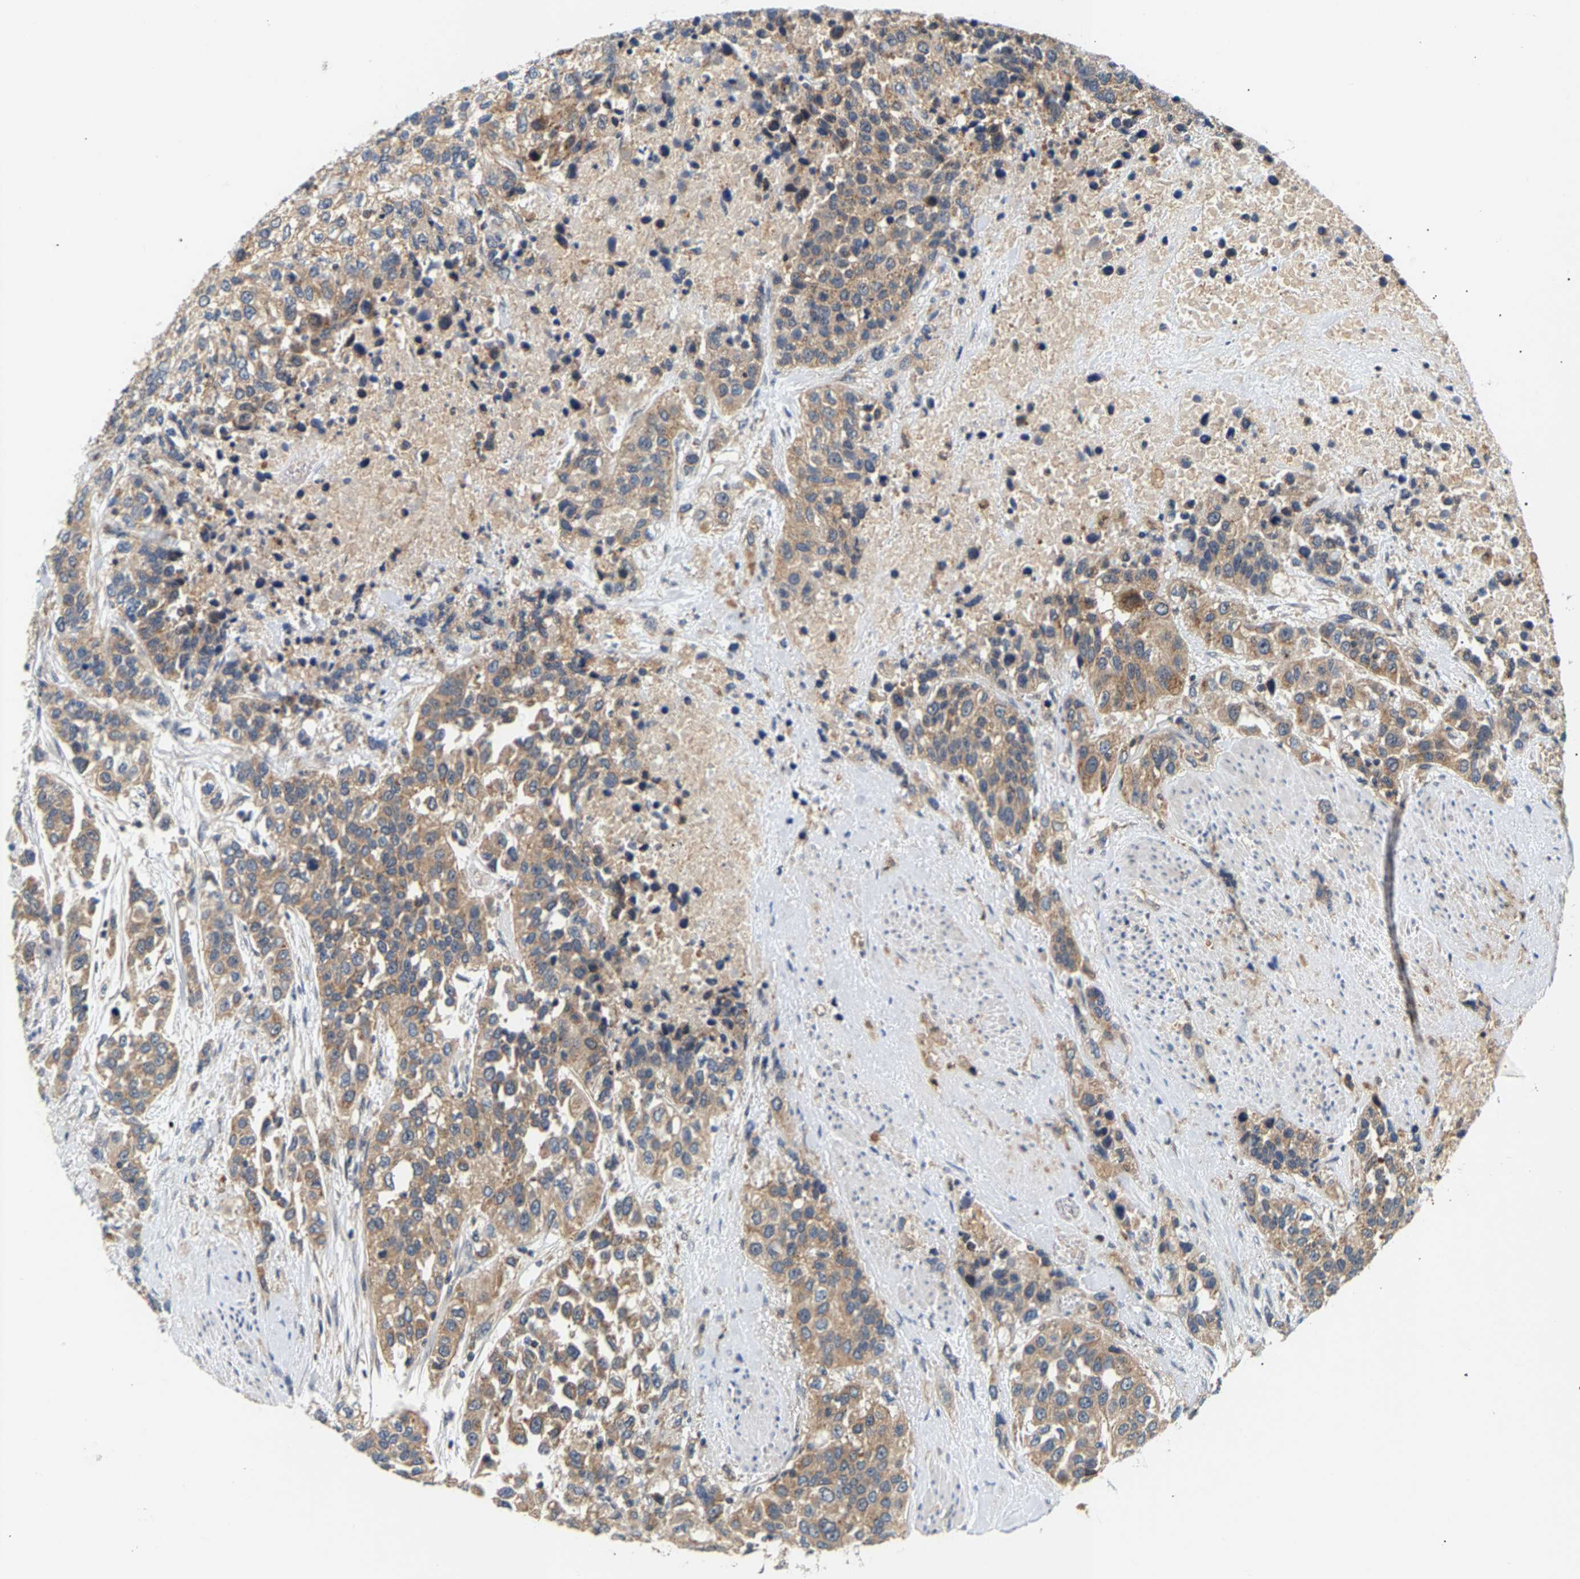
{"staining": {"intensity": "moderate", "quantity": ">75%", "location": "cytoplasmic/membranous"}, "tissue": "urothelial cancer", "cell_type": "Tumor cells", "image_type": "cancer", "snomed": [{"axis": "morphology", "description": "Urothelial carcinoma, High grade"}, {"axis": "topography", "description": "Urinary bladder"}], "caption": "Protein staining exhibits moderate cytoplasmic/membranous staining in approximately >75% of tumor cells in urothelial cancer.", "gene": "PPID", "patient": {"sex": "female", "age": 80}}